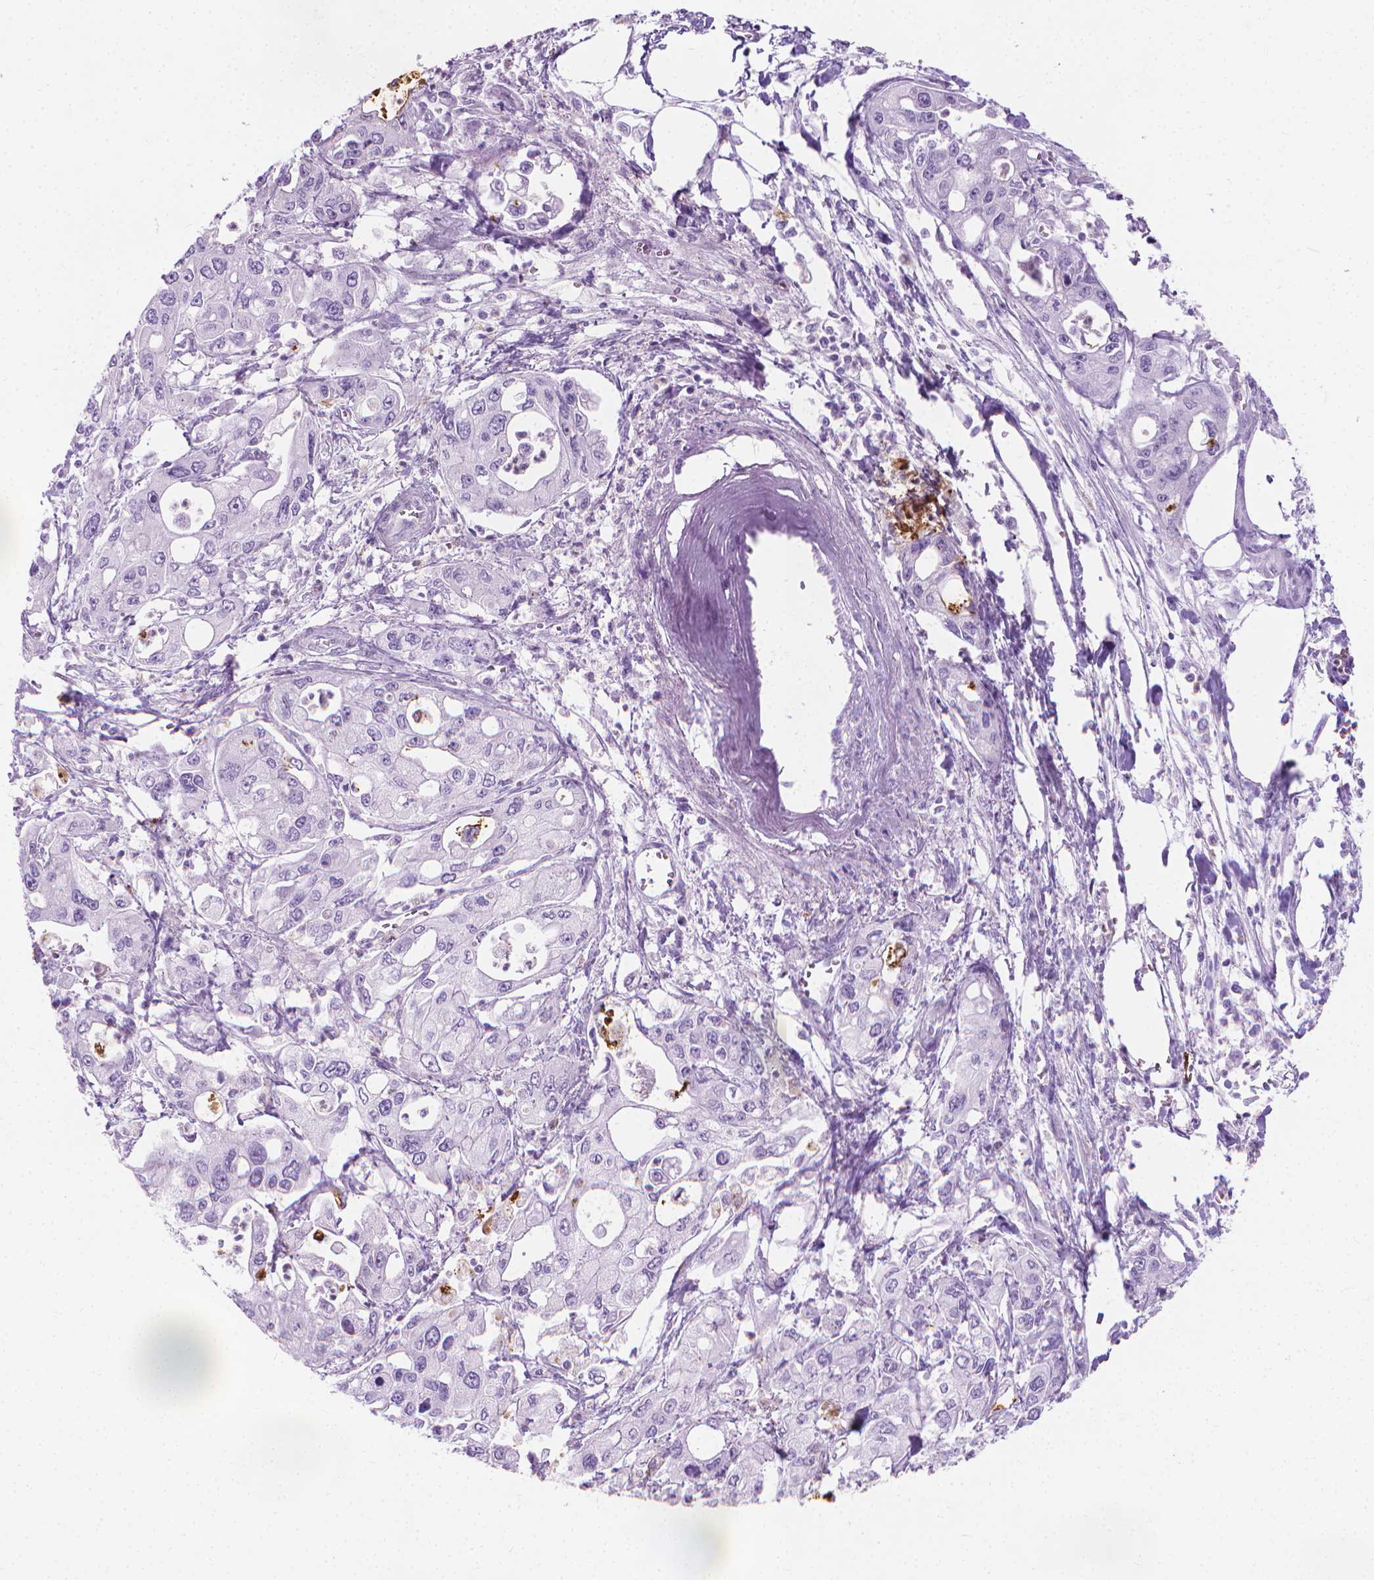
{"staining": {"intensity": "negative", "quantity": "none", "location": "none"}, "tissue": "pancreatic cancer", "cell_type": "Tumor cells", "image_type": "cancer", "snomed": [{"axis": "morphology", "description": "Adenocarcinoma, NOS"}, {"axis": "topography", "description": "Pancreas"}], "caption": "Immunohistochemistry micrograph of human adenocarcinoma (pancreatic) stained for a protein (brown), which shows no expression in tumor cells.", "gene": "CFAP52", "patient": {"sex": "male", "age": 70}}